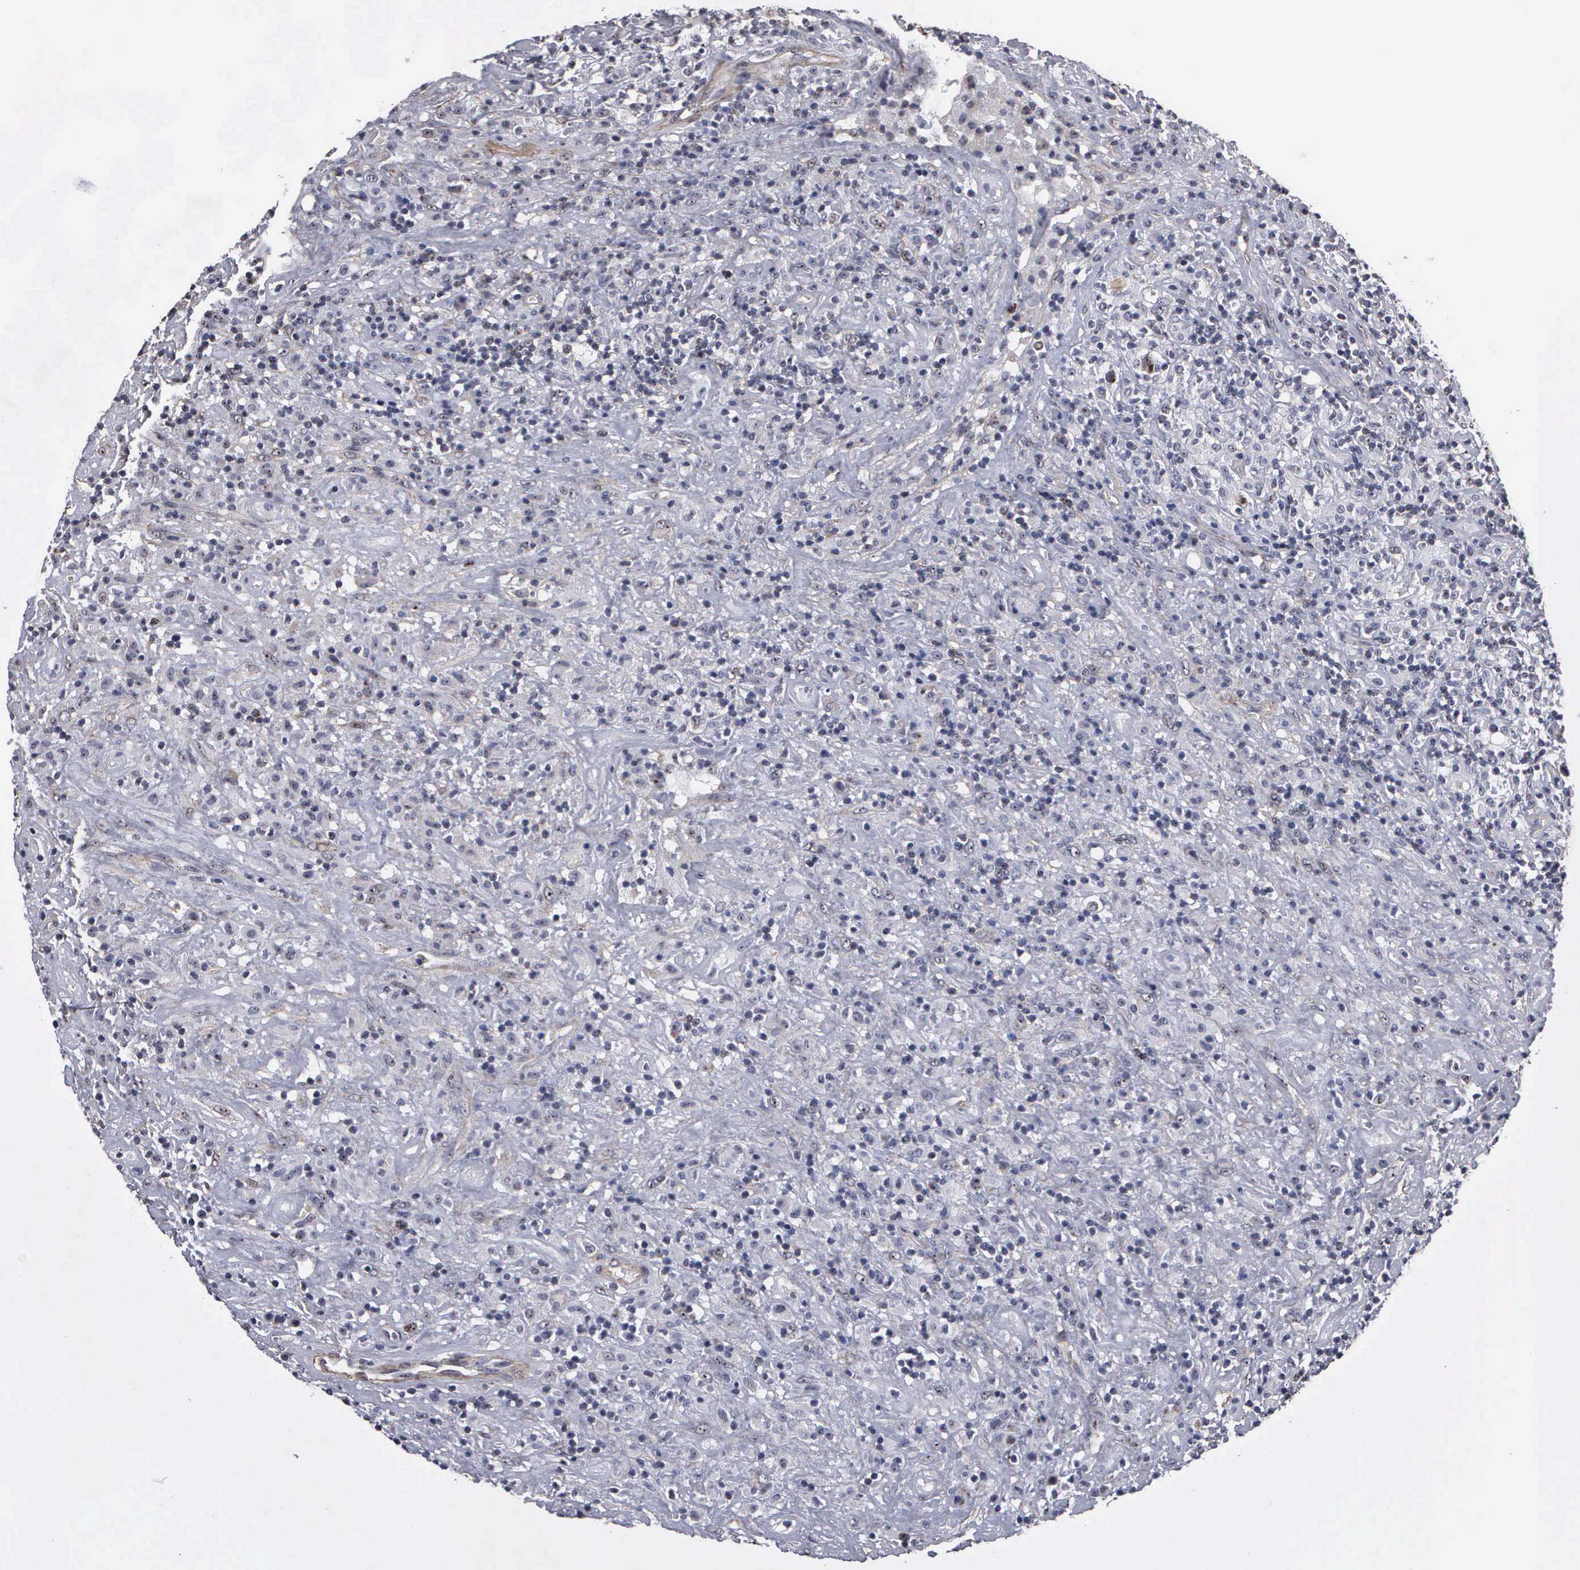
{"staining": {"intensity": "weak", "quantity": "<25%", "location": "cytoplasmic/membranous,nuclear"}, "tissue": "lymphoma", "cell_type": "Tumor cells", "image_type": "cancer", "snomed": [{"axis": "morphology", "description": "Hodgkin's disease, NOS"}, {"axis": "topography", "description": "Lymph node"}], "caption": "Tumor cells are negative for brown protein staining in lymphoma.", "gene": "NGDN", "patient": {"sex": "male", "age": 46}}